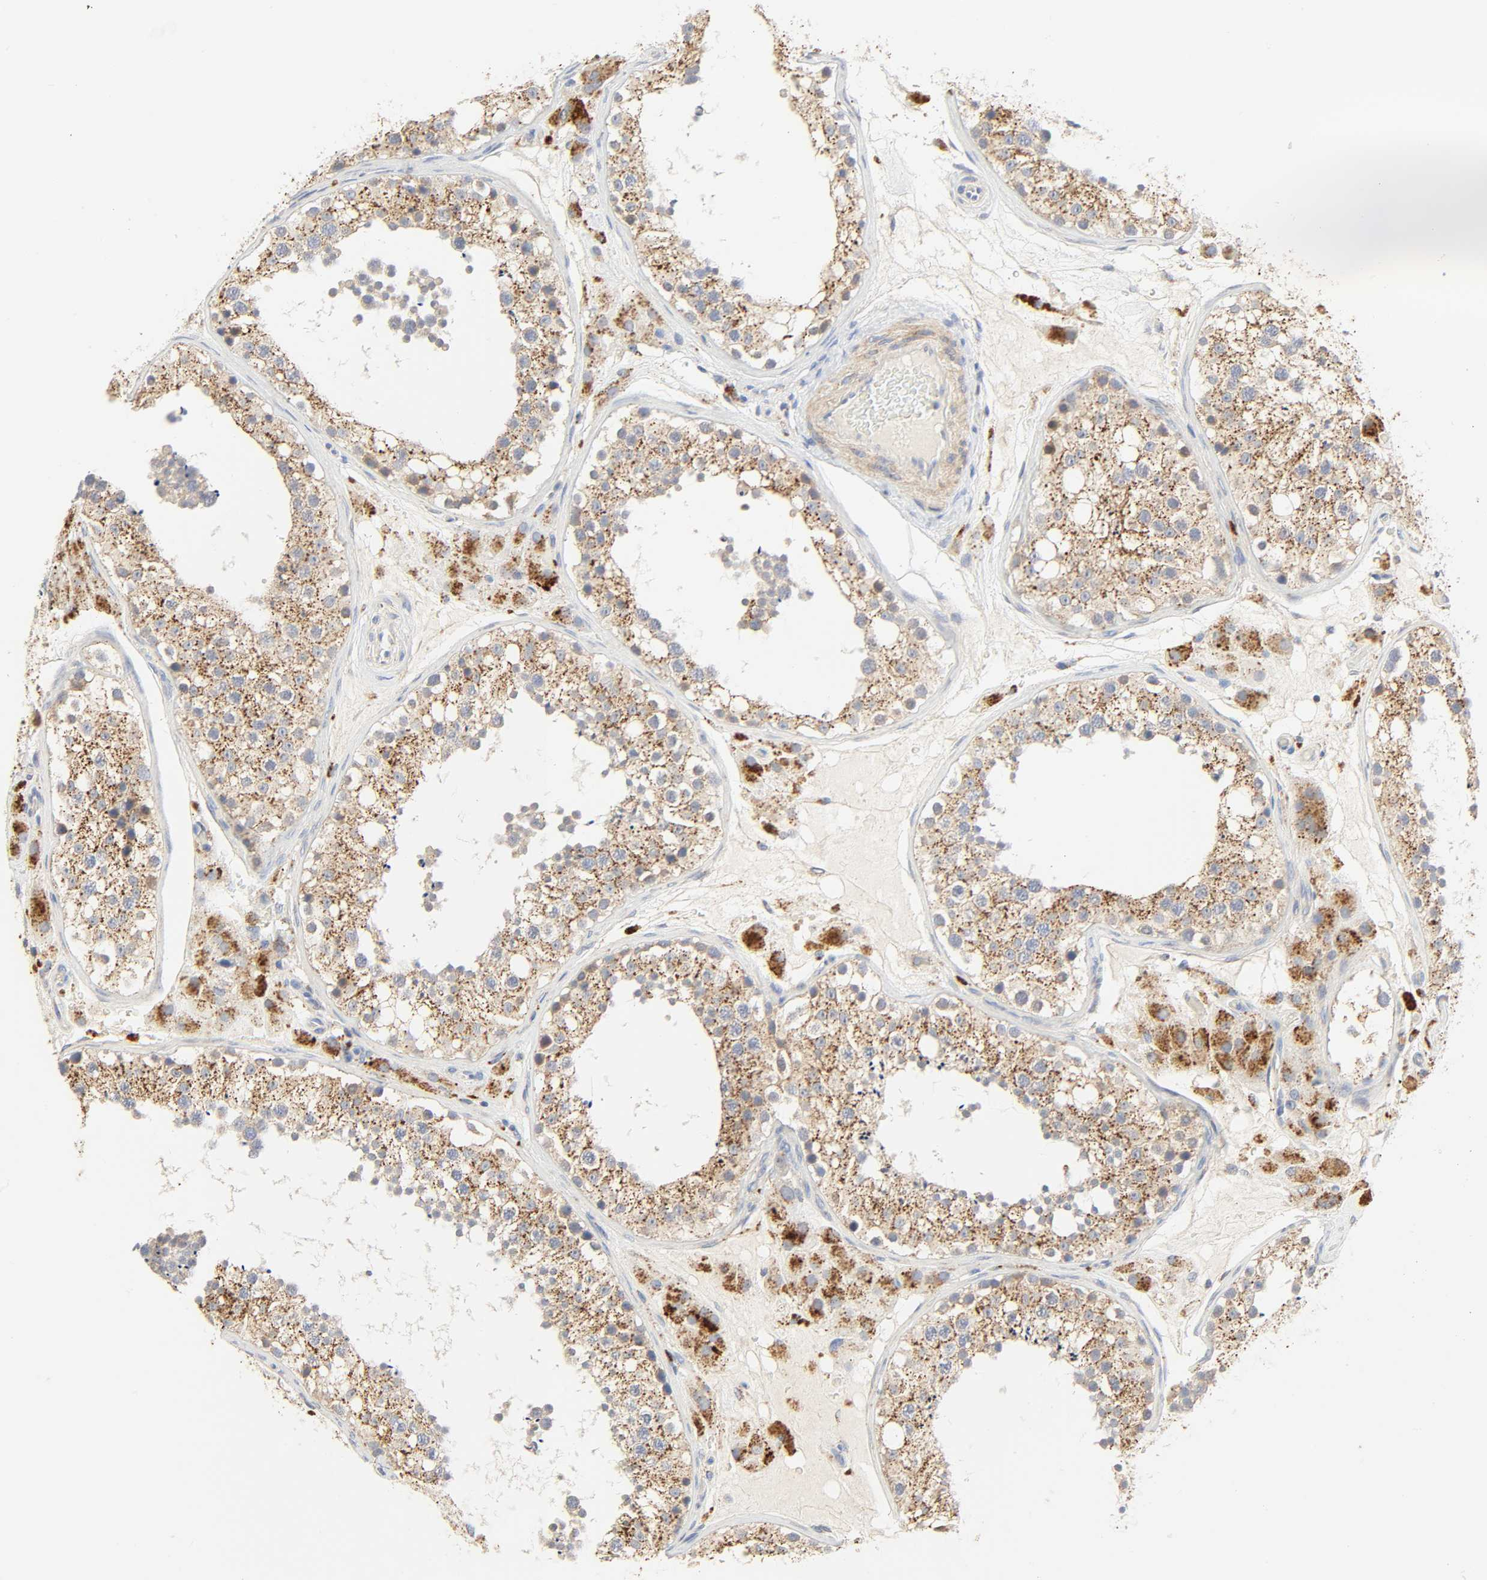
{"staining": {"intensity": "moderate", "quantity": ">75%", "location": "cytoplasmic/membranous"}, "tissue": "testis", "cell_type": "Cells in seminiferous ducts", "image_type": "normal", "snomed": [{"axis": "morphology", "description": "Normal tissue, NOS"}, {"axis": "topography", "description": "Testis"}], "caption": "Immunohistochemical staining of unremarkable human testis displays >75% levels of moderate cytoplasmic/membranous protein positivity in about >75% of cells in seminiferous ducts. The staining is performed using DAB (3,3'-diaminobenzidine) brown chromogen to label protein expression. The nuclei are counter-stained blue using hematoxylin.", "gene": "CAMK2A", "patient": {"sex": "male", "age": 26}}